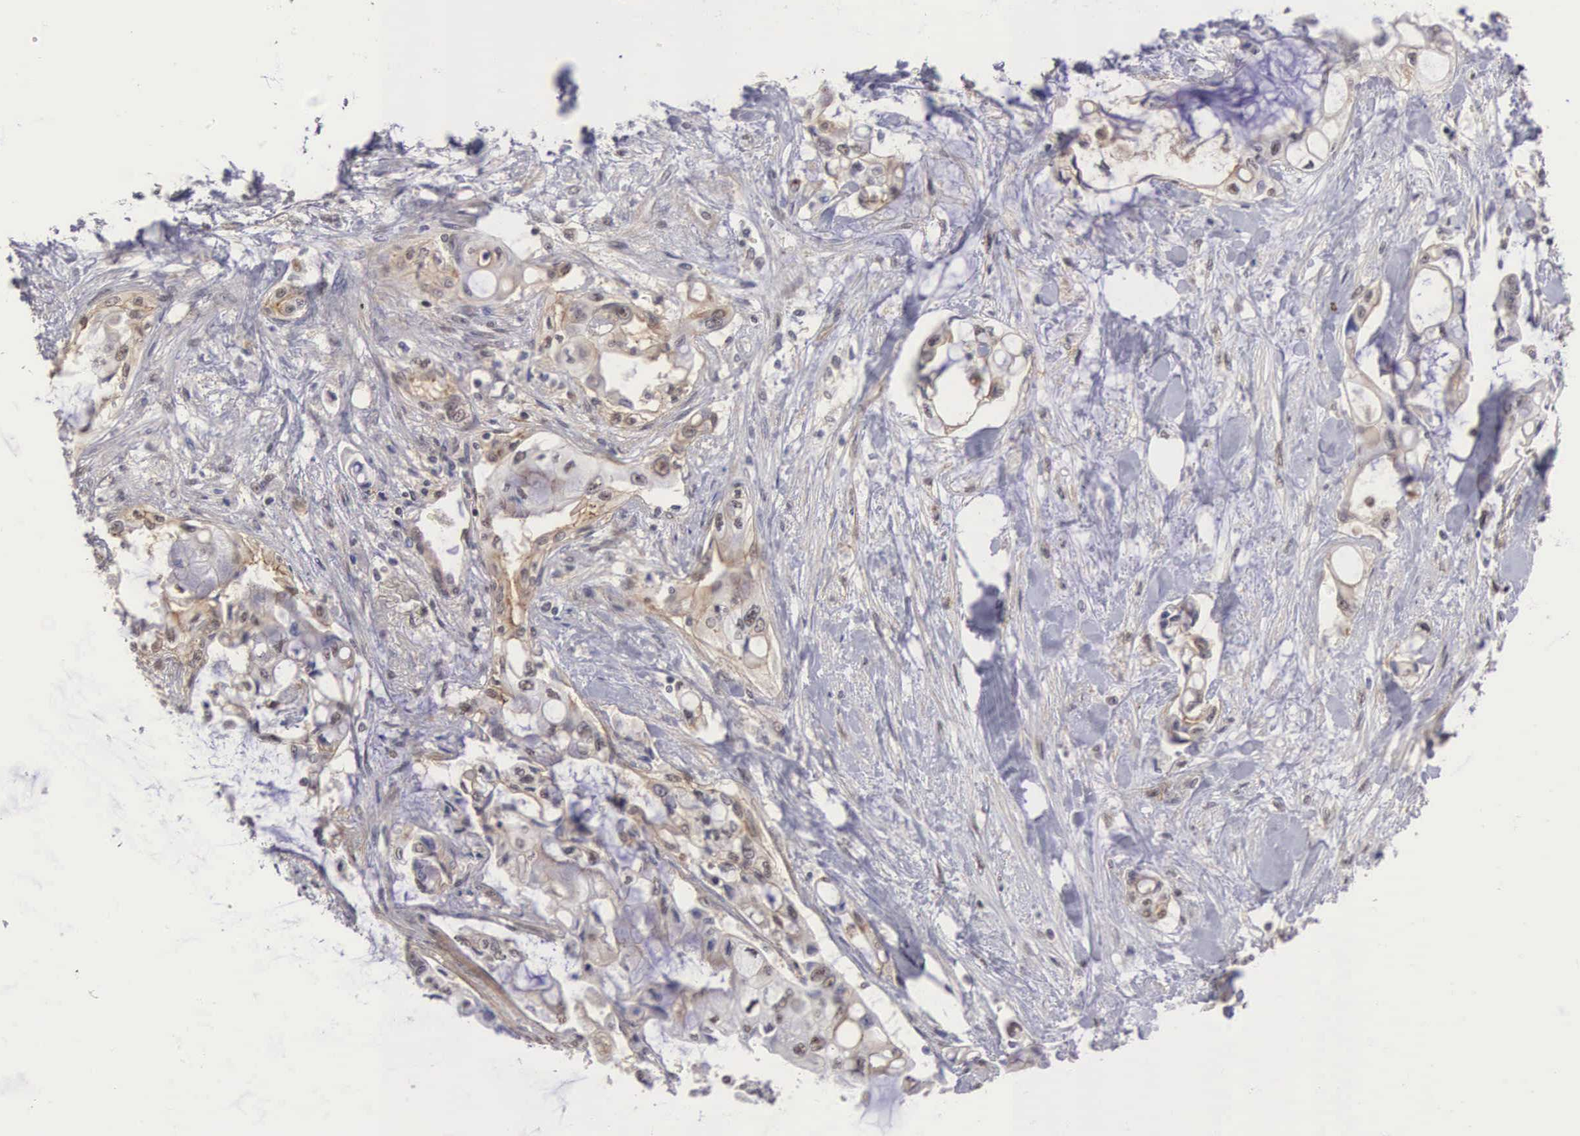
{"staining": {"intensity": "weak", "quantity": "25%-75%", "location": "cytoplasmic/membranous"}, "tissue": "pancreatic cancer", "cell_type": "Tumor cells", "image_type": "cancer", "snomed": [{"axis": "morphology", "description": "Adenocarcinoma, NOS"}, {"axis": "topography", "description": "Pancreas"}], "caption": "The immunohistochemical stain labels weak cytoplasmic/membranous staining in tumor cells of pancreatic adenocarcinoma tissue.", "gene": "NR4A2", "patient": {"sex": "female", "age": 70}}